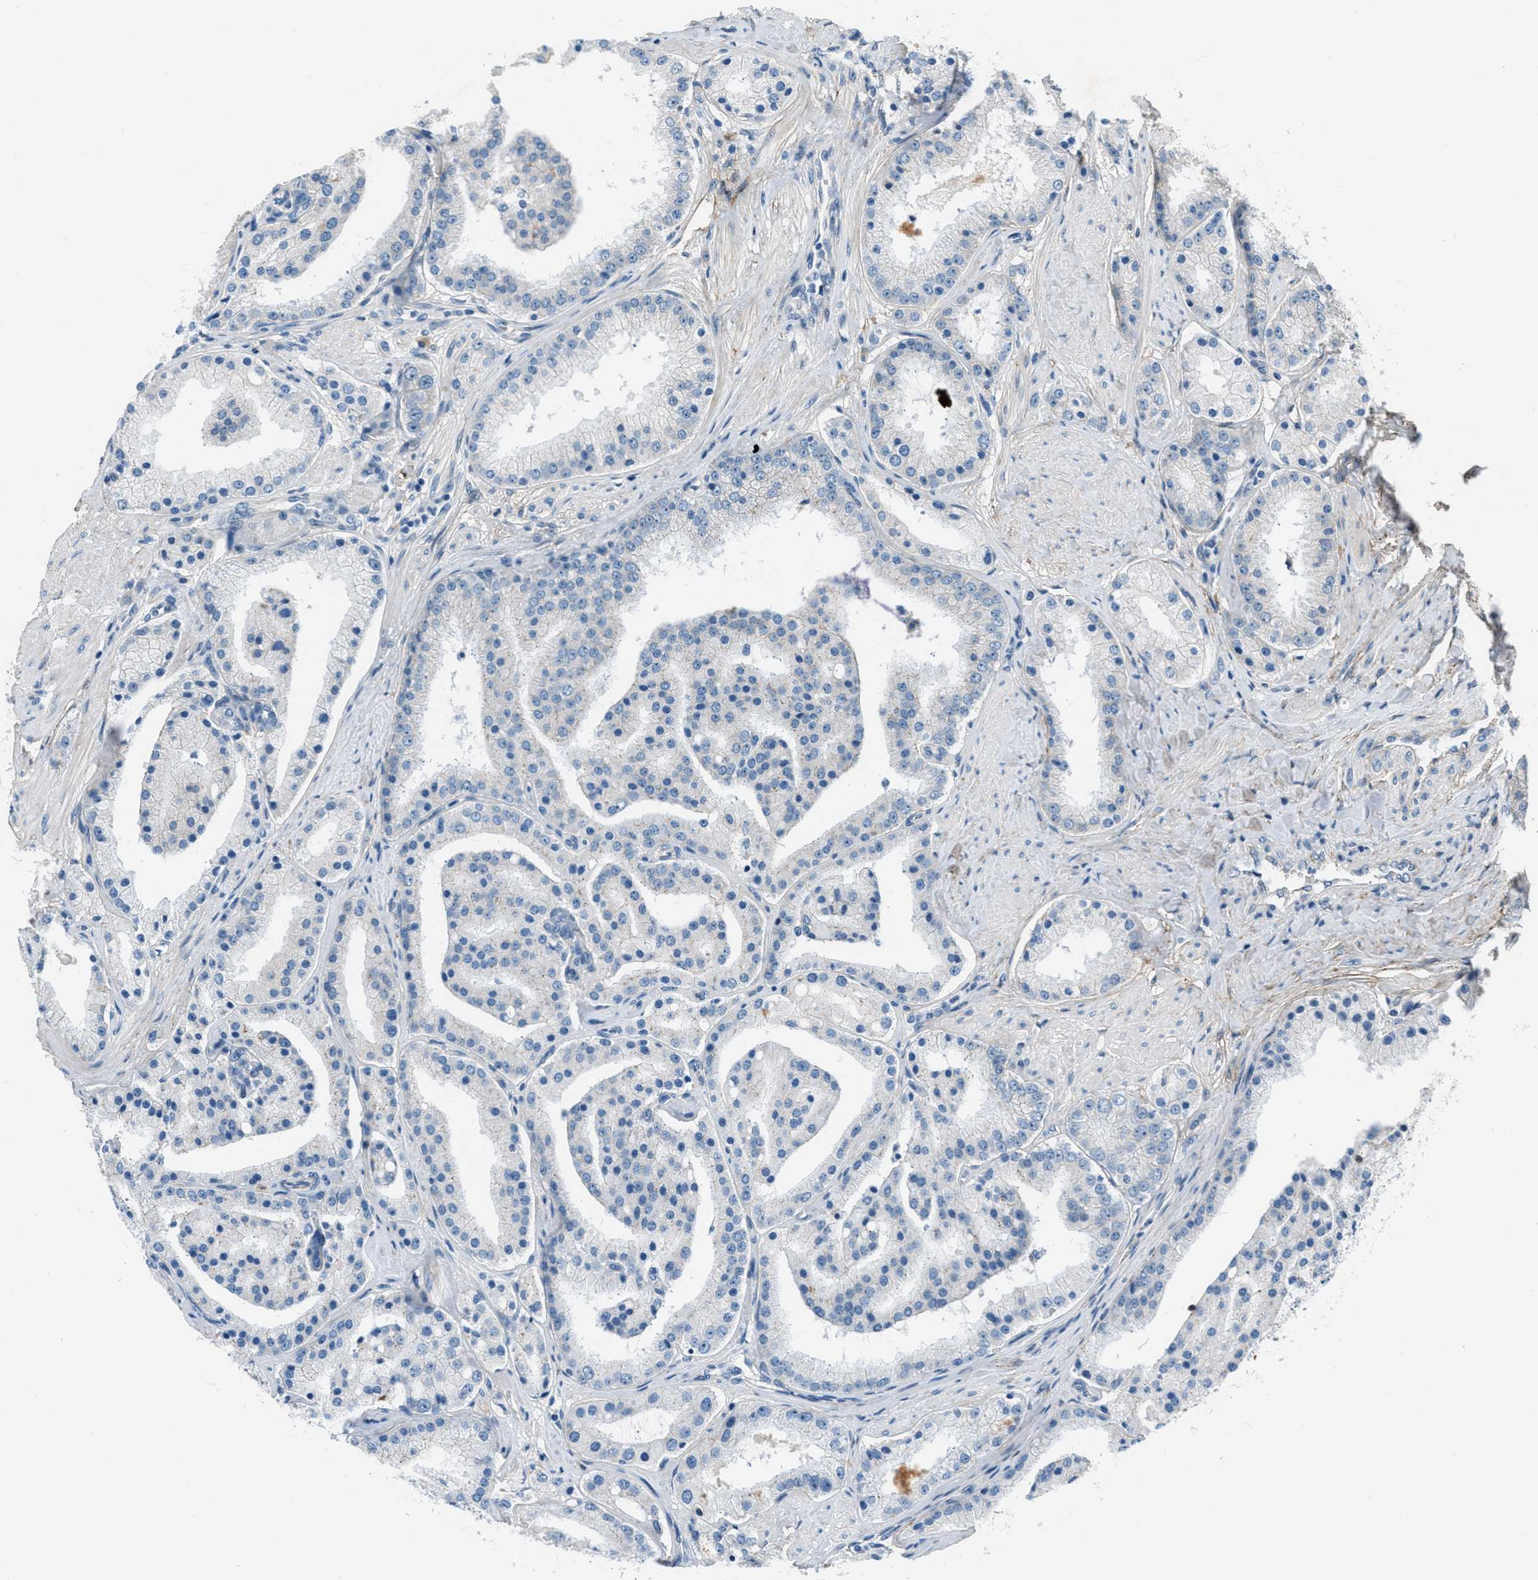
{"staining": {"intensity": "negative", "quantity": "none", "location": "none"}, "tissue": "prostate cancer", "cell_type": "Tumor cells", "image_type": "cancer", "snomed": [{"axis": "morphology", "description": "Adenocarcinoma, Low grade"}, {"axis": "topography", "description": "Prostate"}], "caption": "Micrograph shows no significant protein staining in tumor cells of prostate adenocarcinoma (low-grade). The staining is performed using DAB (3,3'-diaminobenzidine) brown chromogen with nuclei counter-stained in using hematoxylin.", "gene": "FBN1", "patient": {"sex": "male", "age": 63}}